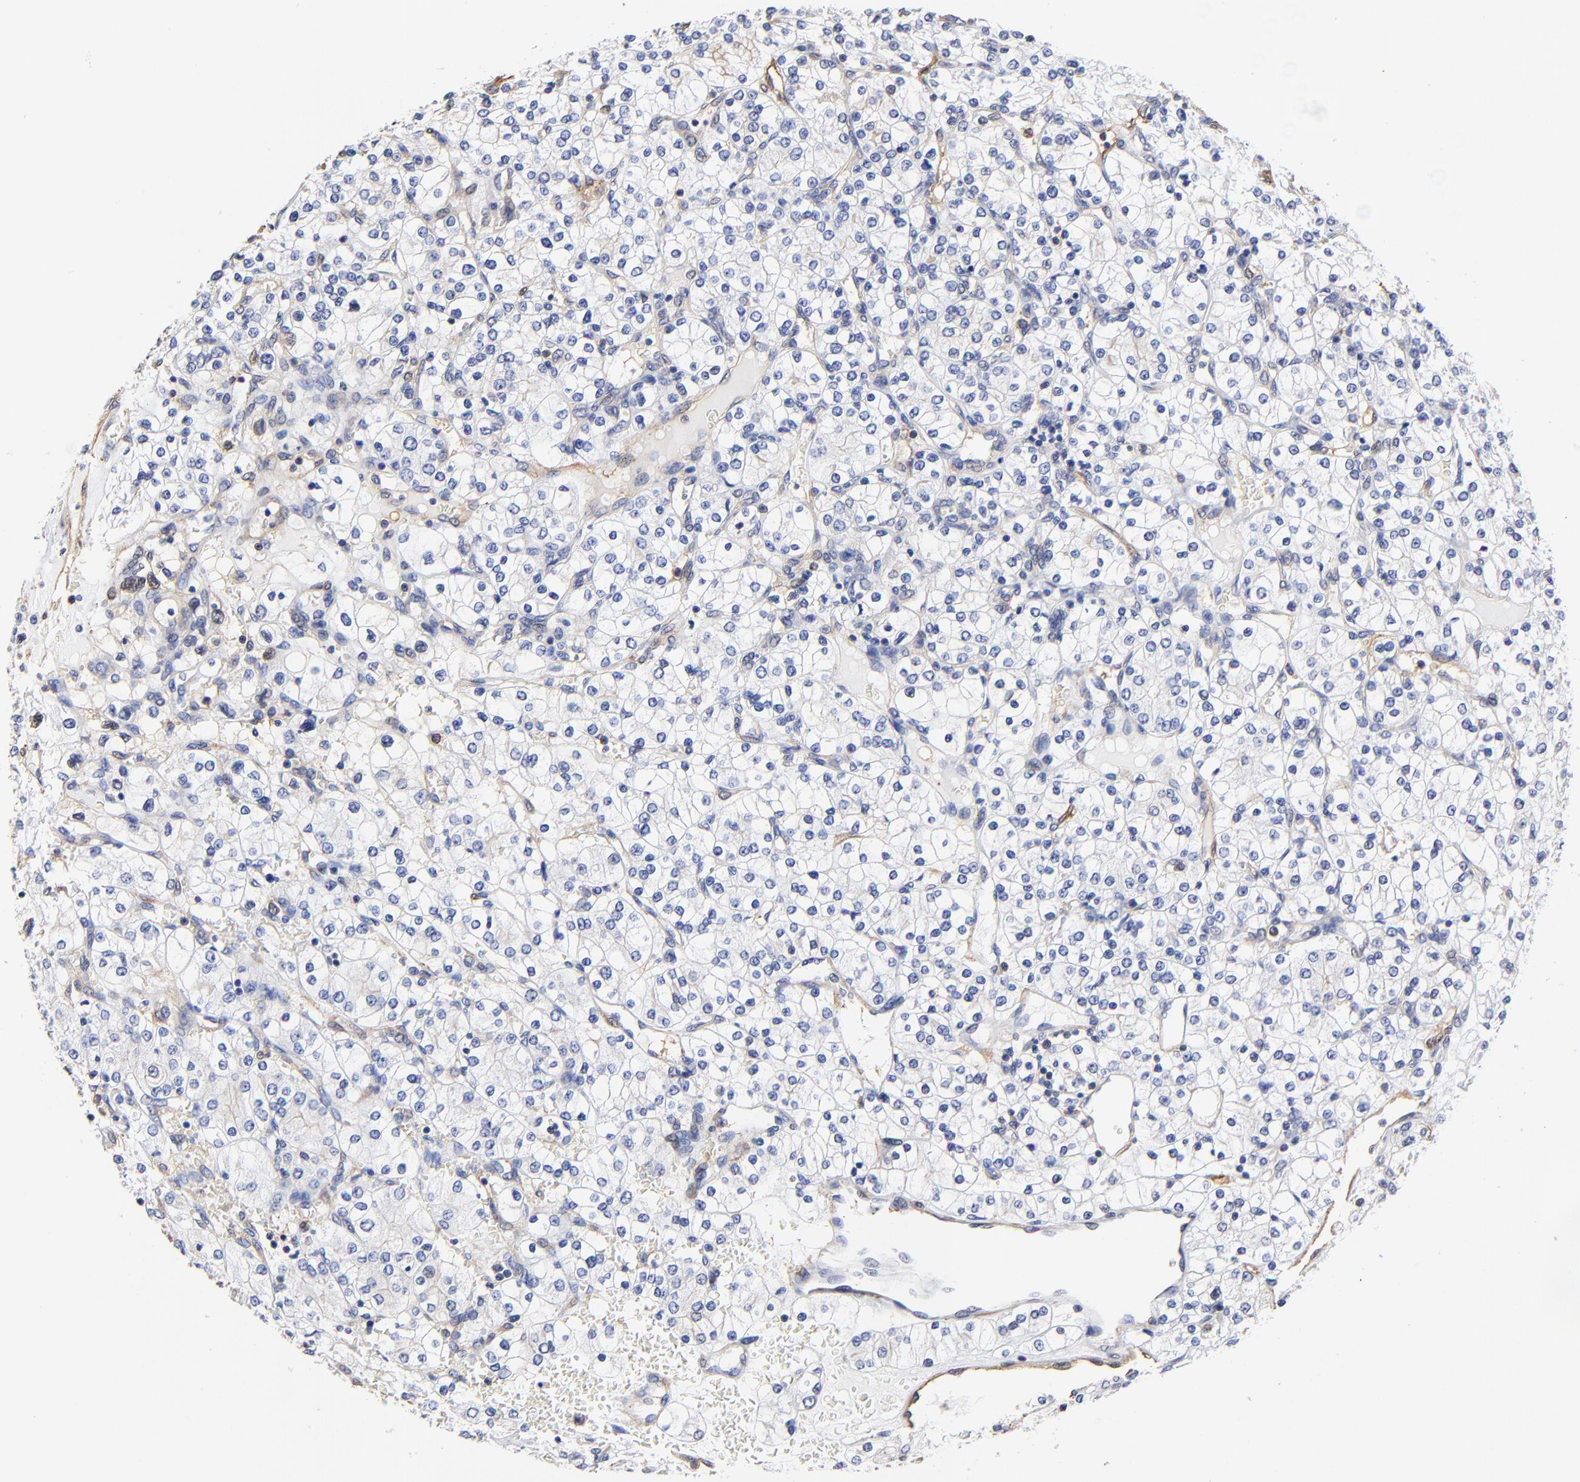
{"staining": {"intensity": "negative", "quantity": "none", "location": "none"}, "tissue": "renal cancer", "cell_type": "Tumor cells", "image_type": "cancer", "snomed": [{"axis": "morphology", "description": "Adenocarcinoma, NOS"}, {"axis": "topography", "description": "Kidney"}], "caption": "Human renal cancer (adenocarcinoma) stained for a protein using IHC displays no expression in tumor cells.", "gene": "TAGLN2", "patient": {"sex": "female", "age": 62}}